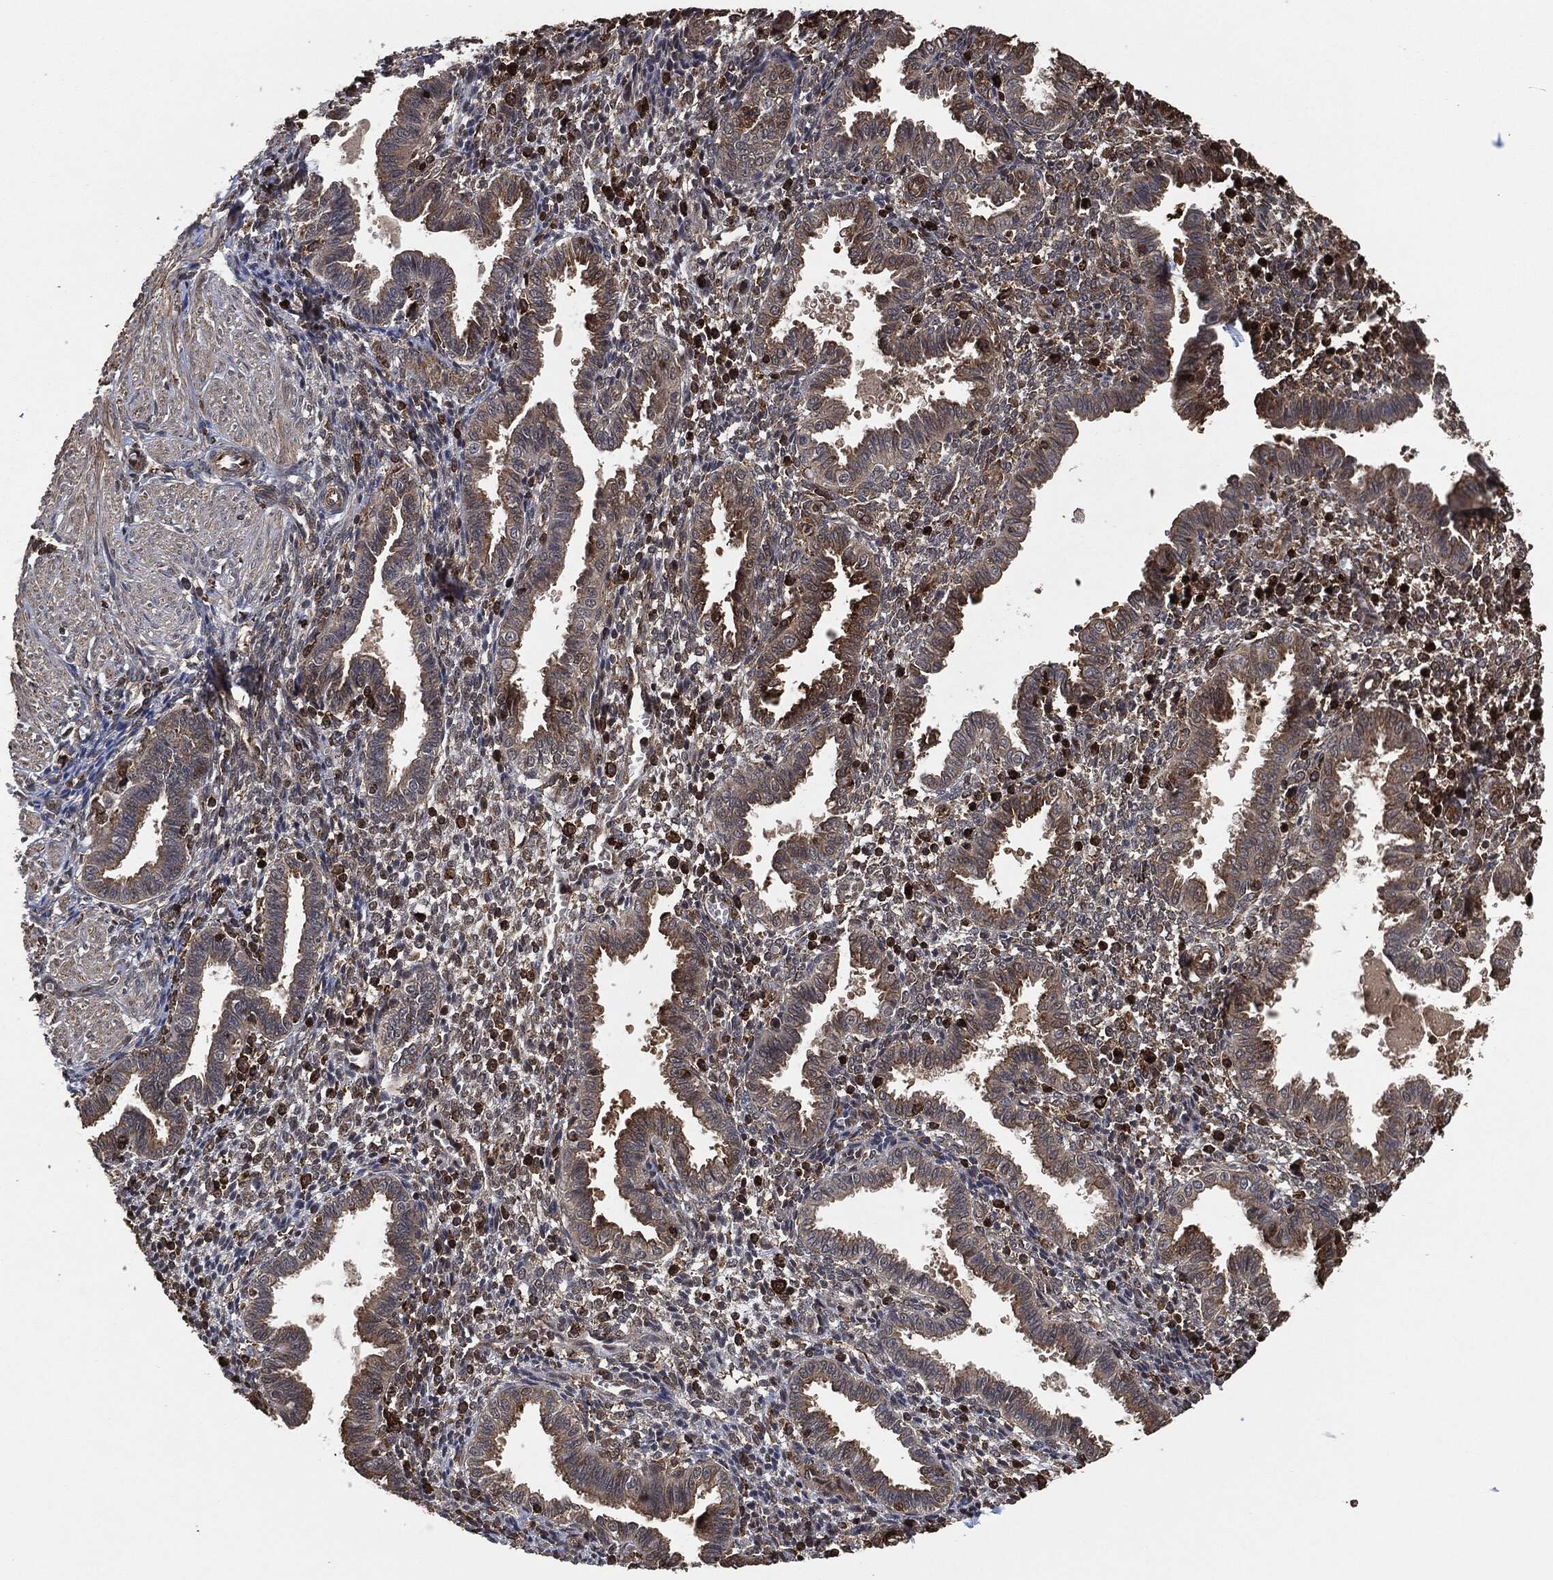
{"staining": {"intensity": "strong", "quantity": "<25%", "location": "cytoplasmic/membranous,nuclear"}, "tissue": "endometrium", "cell_type": "Cells in endometrial stroma", "image_type": "normal", "snomed": [{"axis": "morphology", "description": "Normal tissue, NOS"}, {"axis": "topography", "description": "Endometrium"}], "caption": "An immunohistochemistry image of normal tissue is shown. Protein staining in brown highlights strong cytoplasmic/membranous,nuclear positivity in endometrium within cells in endometrial stroma. Nuclei are stained in blue.", "gene": "TPT1", "patient": {"sex": "female", "age": 37}}